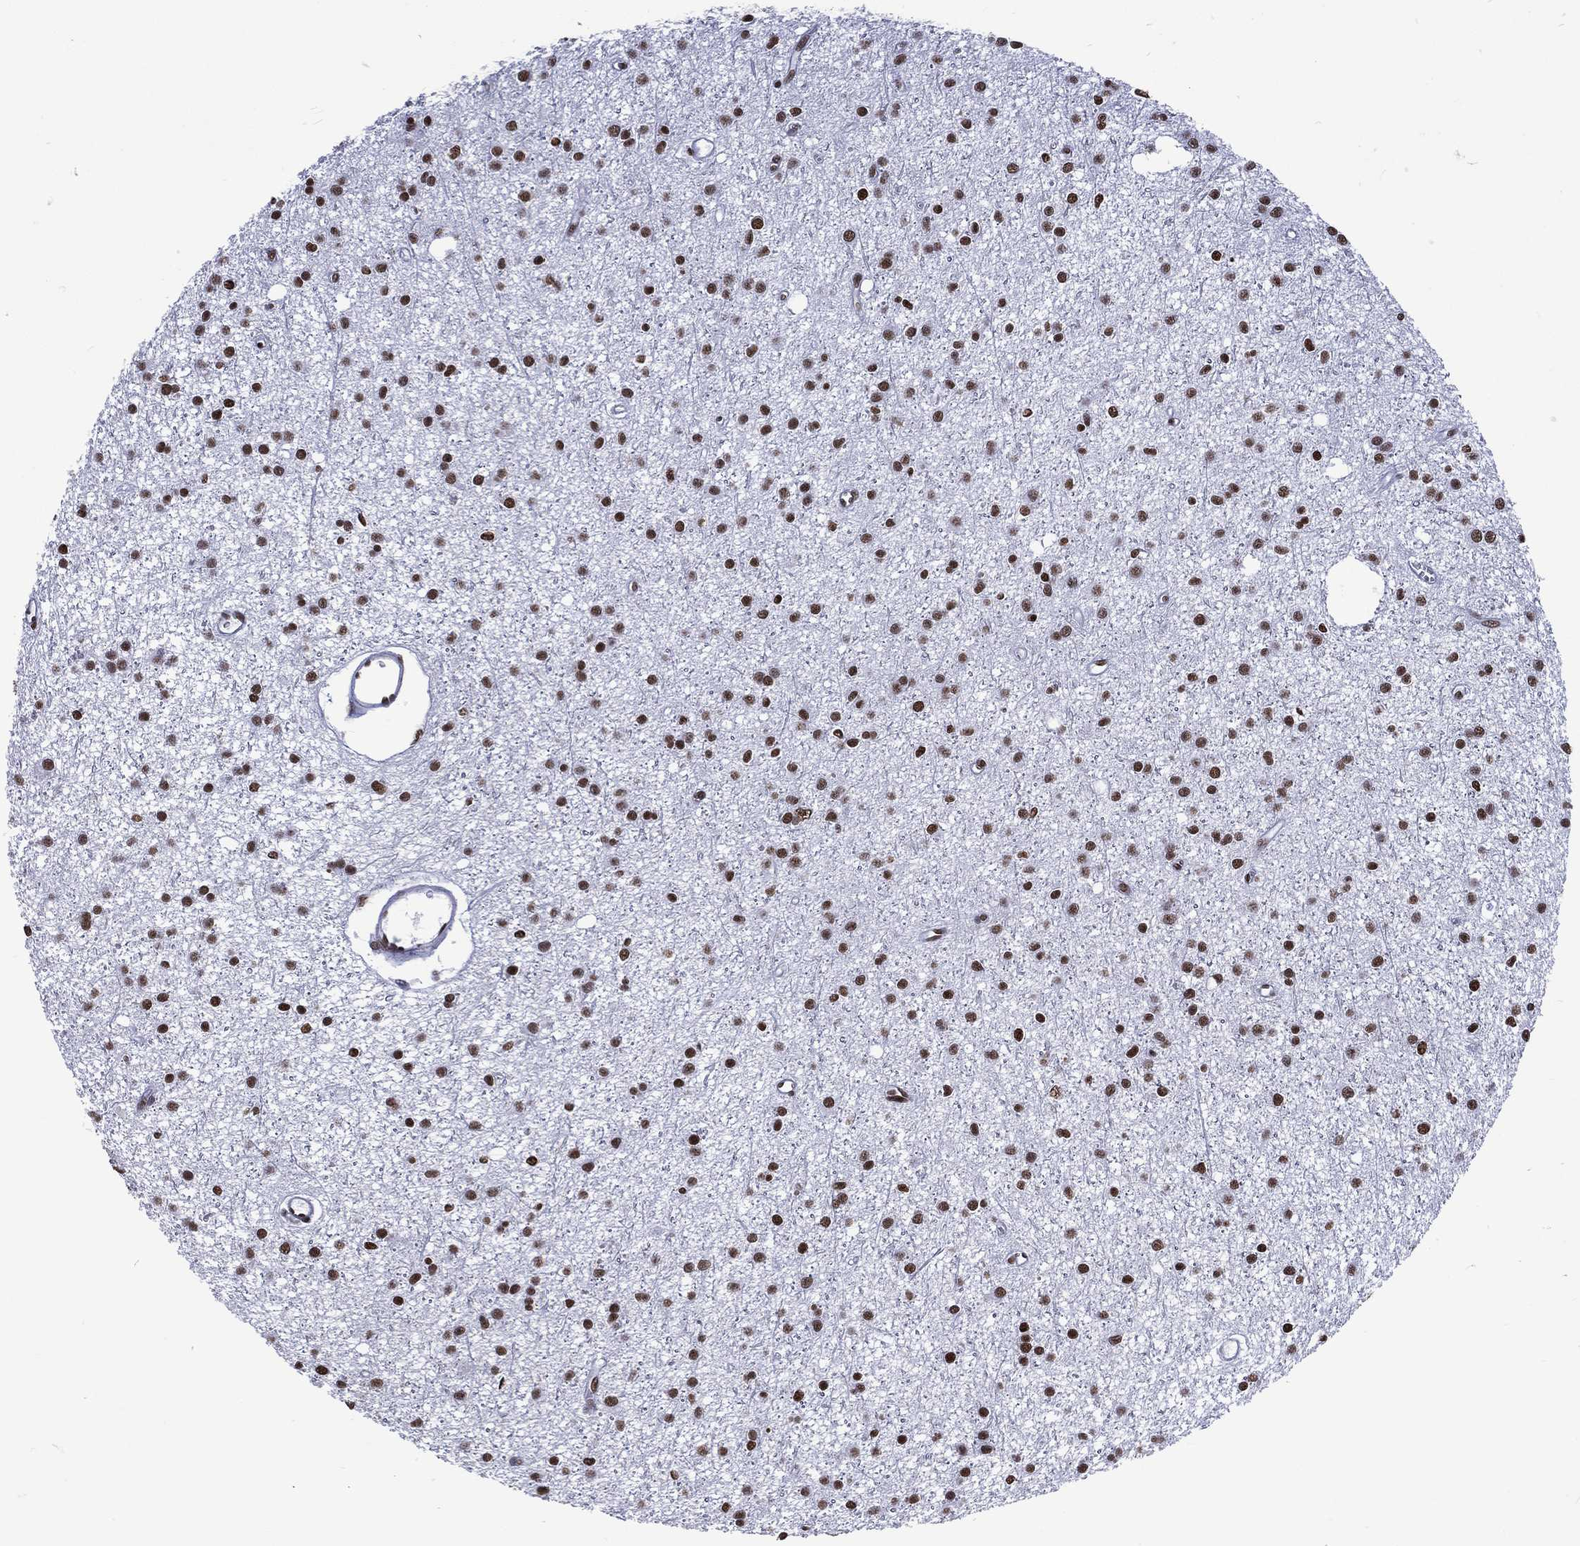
{"staining": {"intensity": "strong", "quantity": ">75%", "location": "nuclear"}, "tissue": "glioma", "cell_type": "Tumor cells", "image_type": "cancer", "snomed": [{"axis": "morphology", "description": "Glioma, malignant, Low grade"}, {"axis": "topography", "description": "Brain"}], "caption": "Immunohistochemical staining of glioma demonstrates high levels of strong nuclear protein expression in about >75% of tumor cells.", "gene": "RETREG2", "patient": {"sex": "male", "age": 27}}